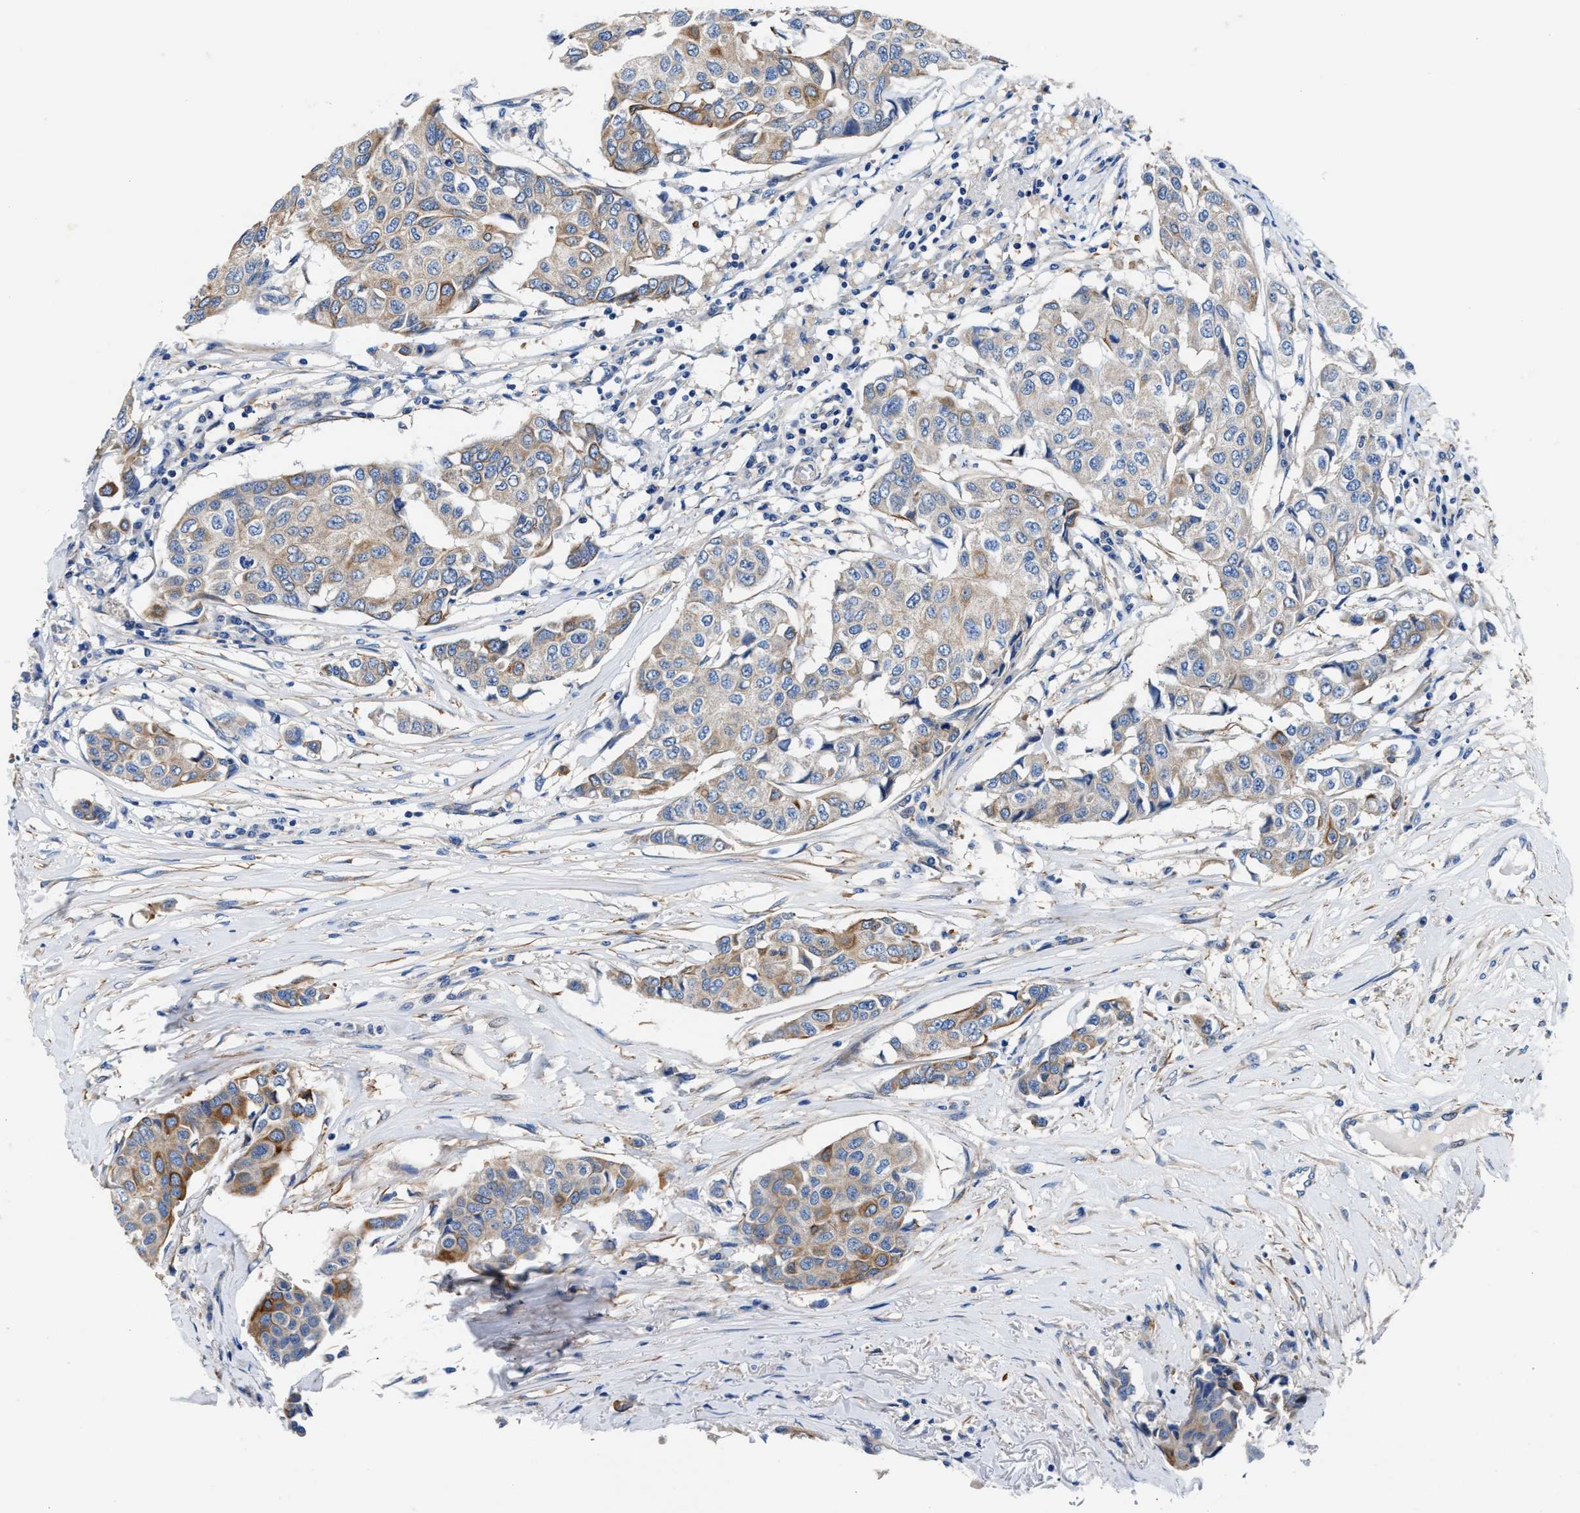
{"staining": {"intensity": "moderate", "quantity": "25%-75%", "location": "cytoplasmic/membranous"}, "tissue": "breast cancer", "cell_type": "Tumor cells", "image_type": "cancer", "snomed": [{"axis": "morphology", "description": "Duct carcinoma"}, {"axis": "topography", "description": "Breast"}], "caption": "Immunohistochemical staining of human breast infiltrating ductal carcinoma reveals moderate cytoplasmic/membranous protein positivity in about 25%-75% of tumor cells.", "gene": "PARG", "patient": {"sex": "female", "age": 80}}